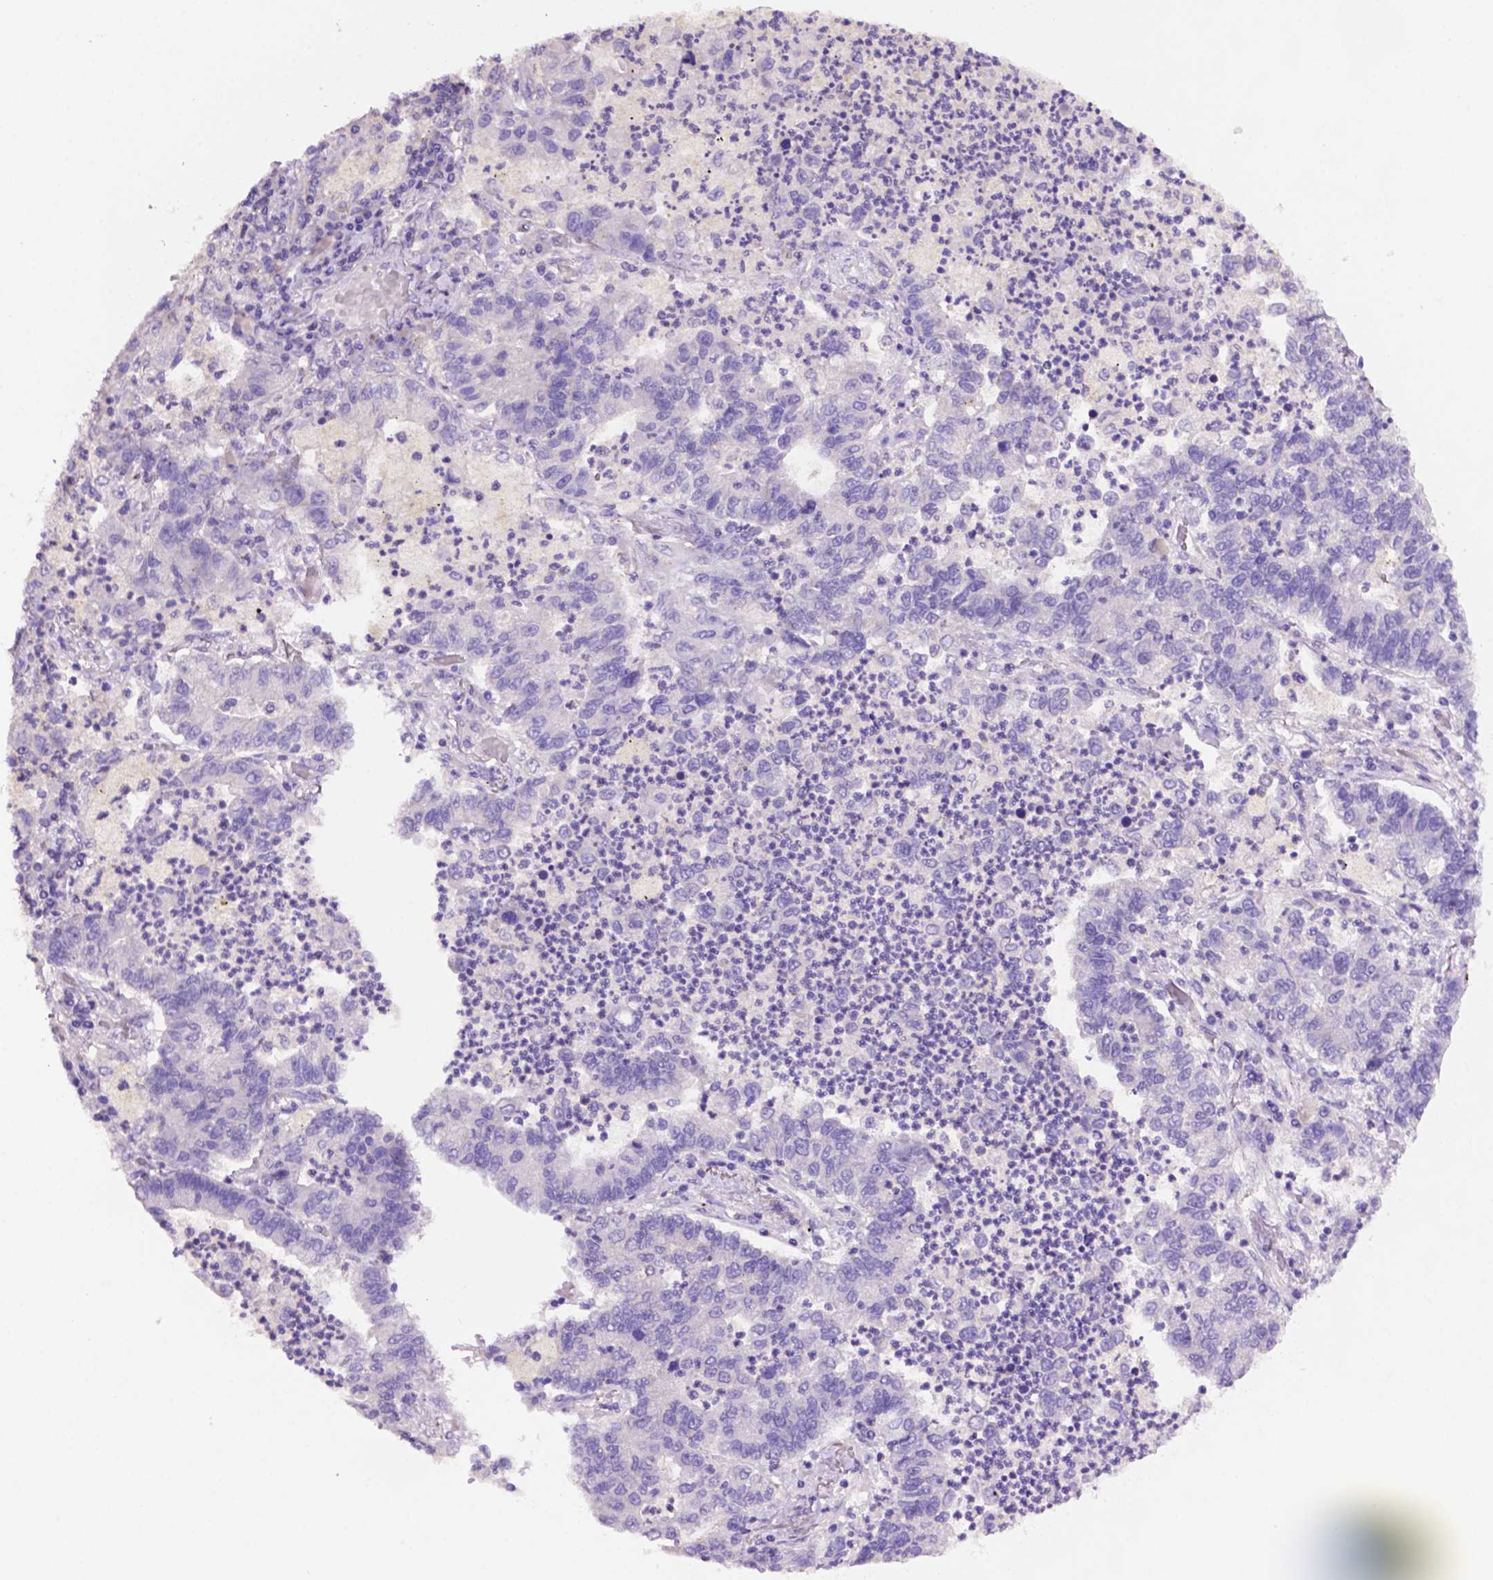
{"staining": {"intensity": "negative", "quantity": "none", "location": "none"}, "tissue": "lung cancer", "cell_type": "Tumor cells", "image_type": "cancer", "snomed": [{"axis": "morphology", "description": "Adenocarcinoma, NOS"}, {"axis": "topography", "description": "Lung"}], "caption": "Immunohistochemistry histopathology image of human adenocarcinoma (lung) stained for a protein (brown), which reveals no positivity in tumor cells.", "gene": "PRPS2", "patient": {"sex": "female", "age": 57}}